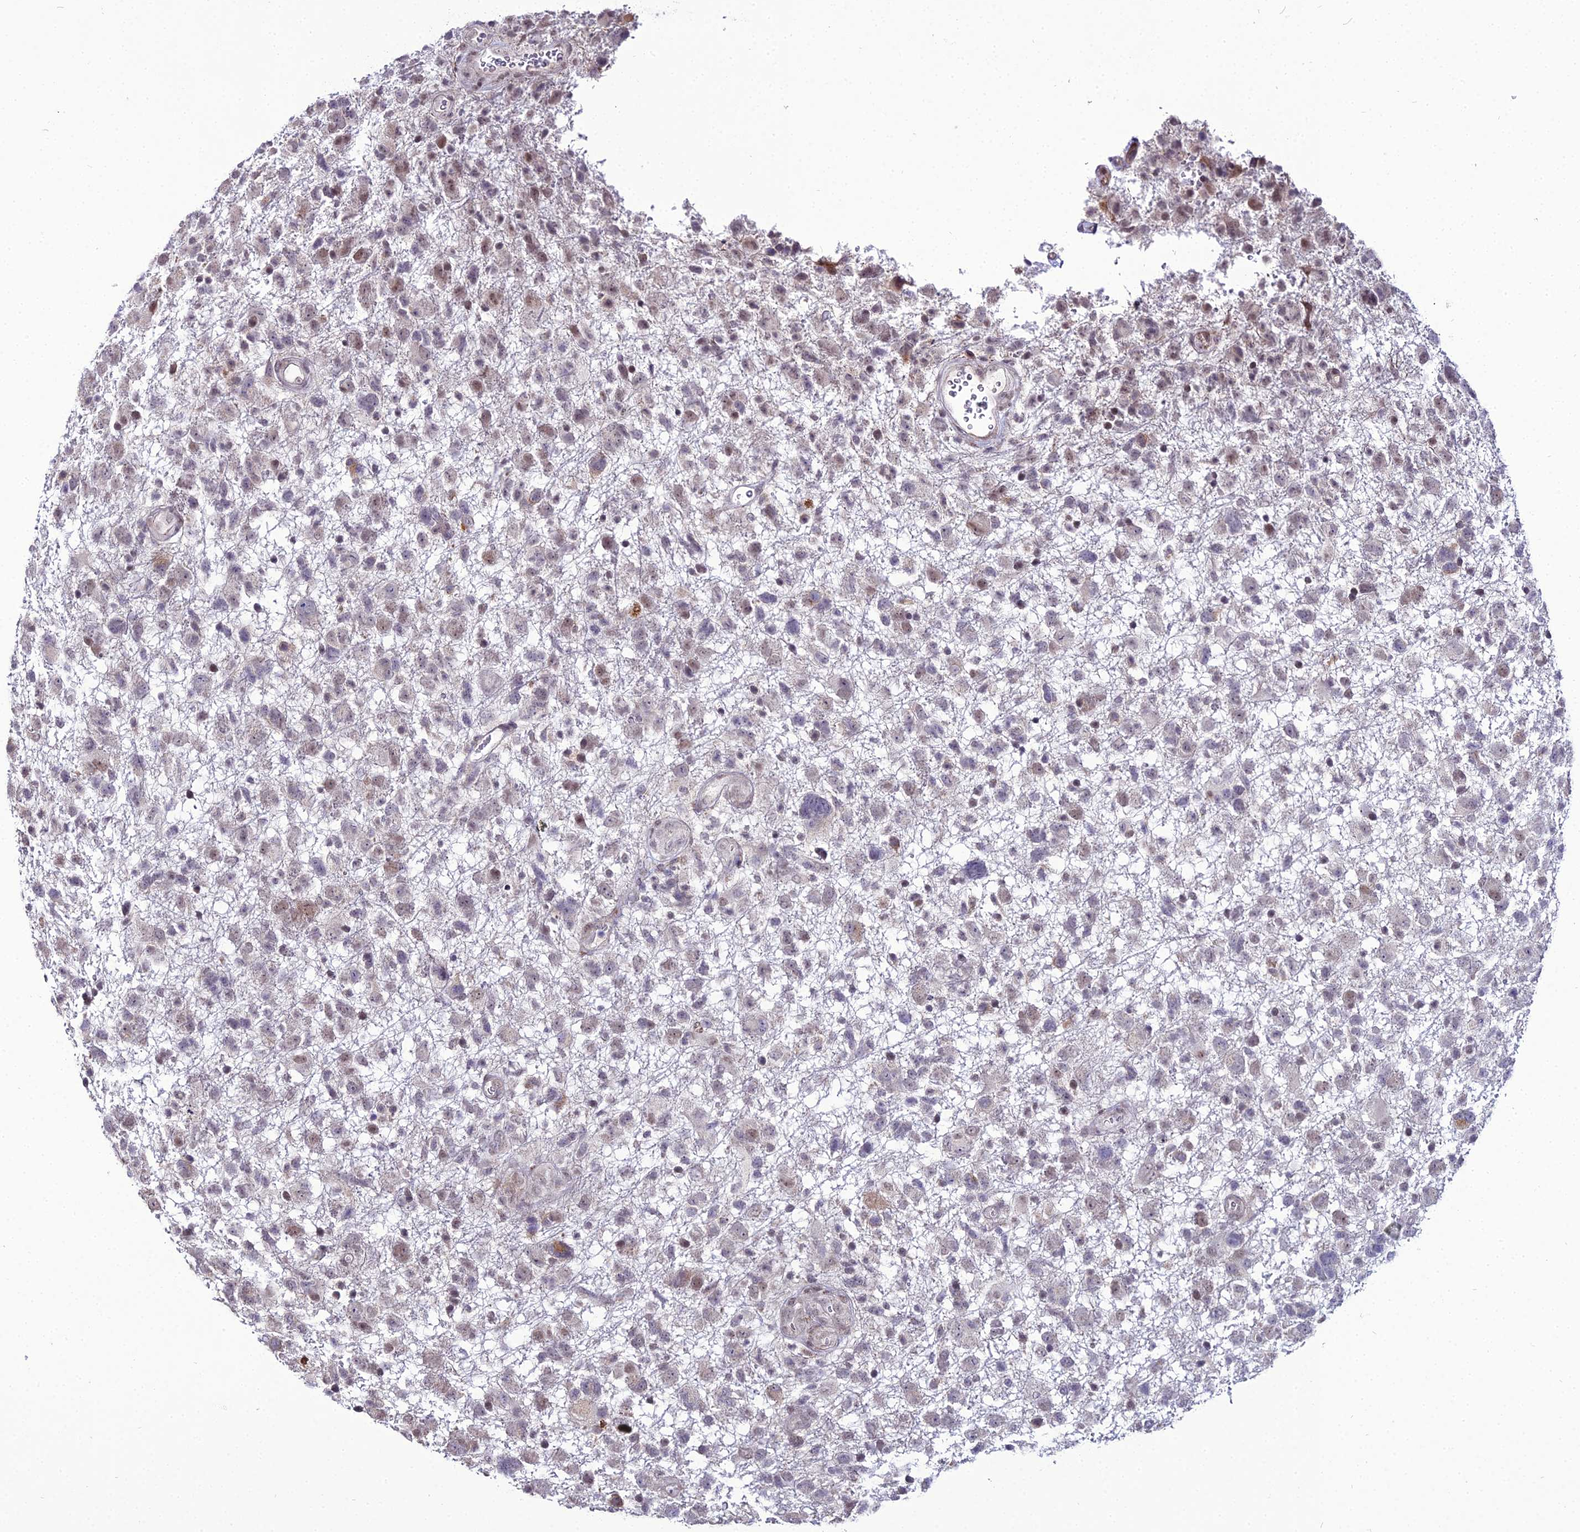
{"staining": {"intensity": "weak", "quantity": "<25%", "location": "nuclear"}, "tissue": "glioma", "cell_type": "Tumor cells", "image_type": "cancer", "snomed": [{"axis": "morphology", "description": "Glioma, malignant, High grade"}, {"axis": "topography", "description": "Brain"}], "caption": "IHC of glioma demonstrates no positivity in tumor cells.", "gene": "TROAP", "patient": {"sex": "male", "age": 61}}